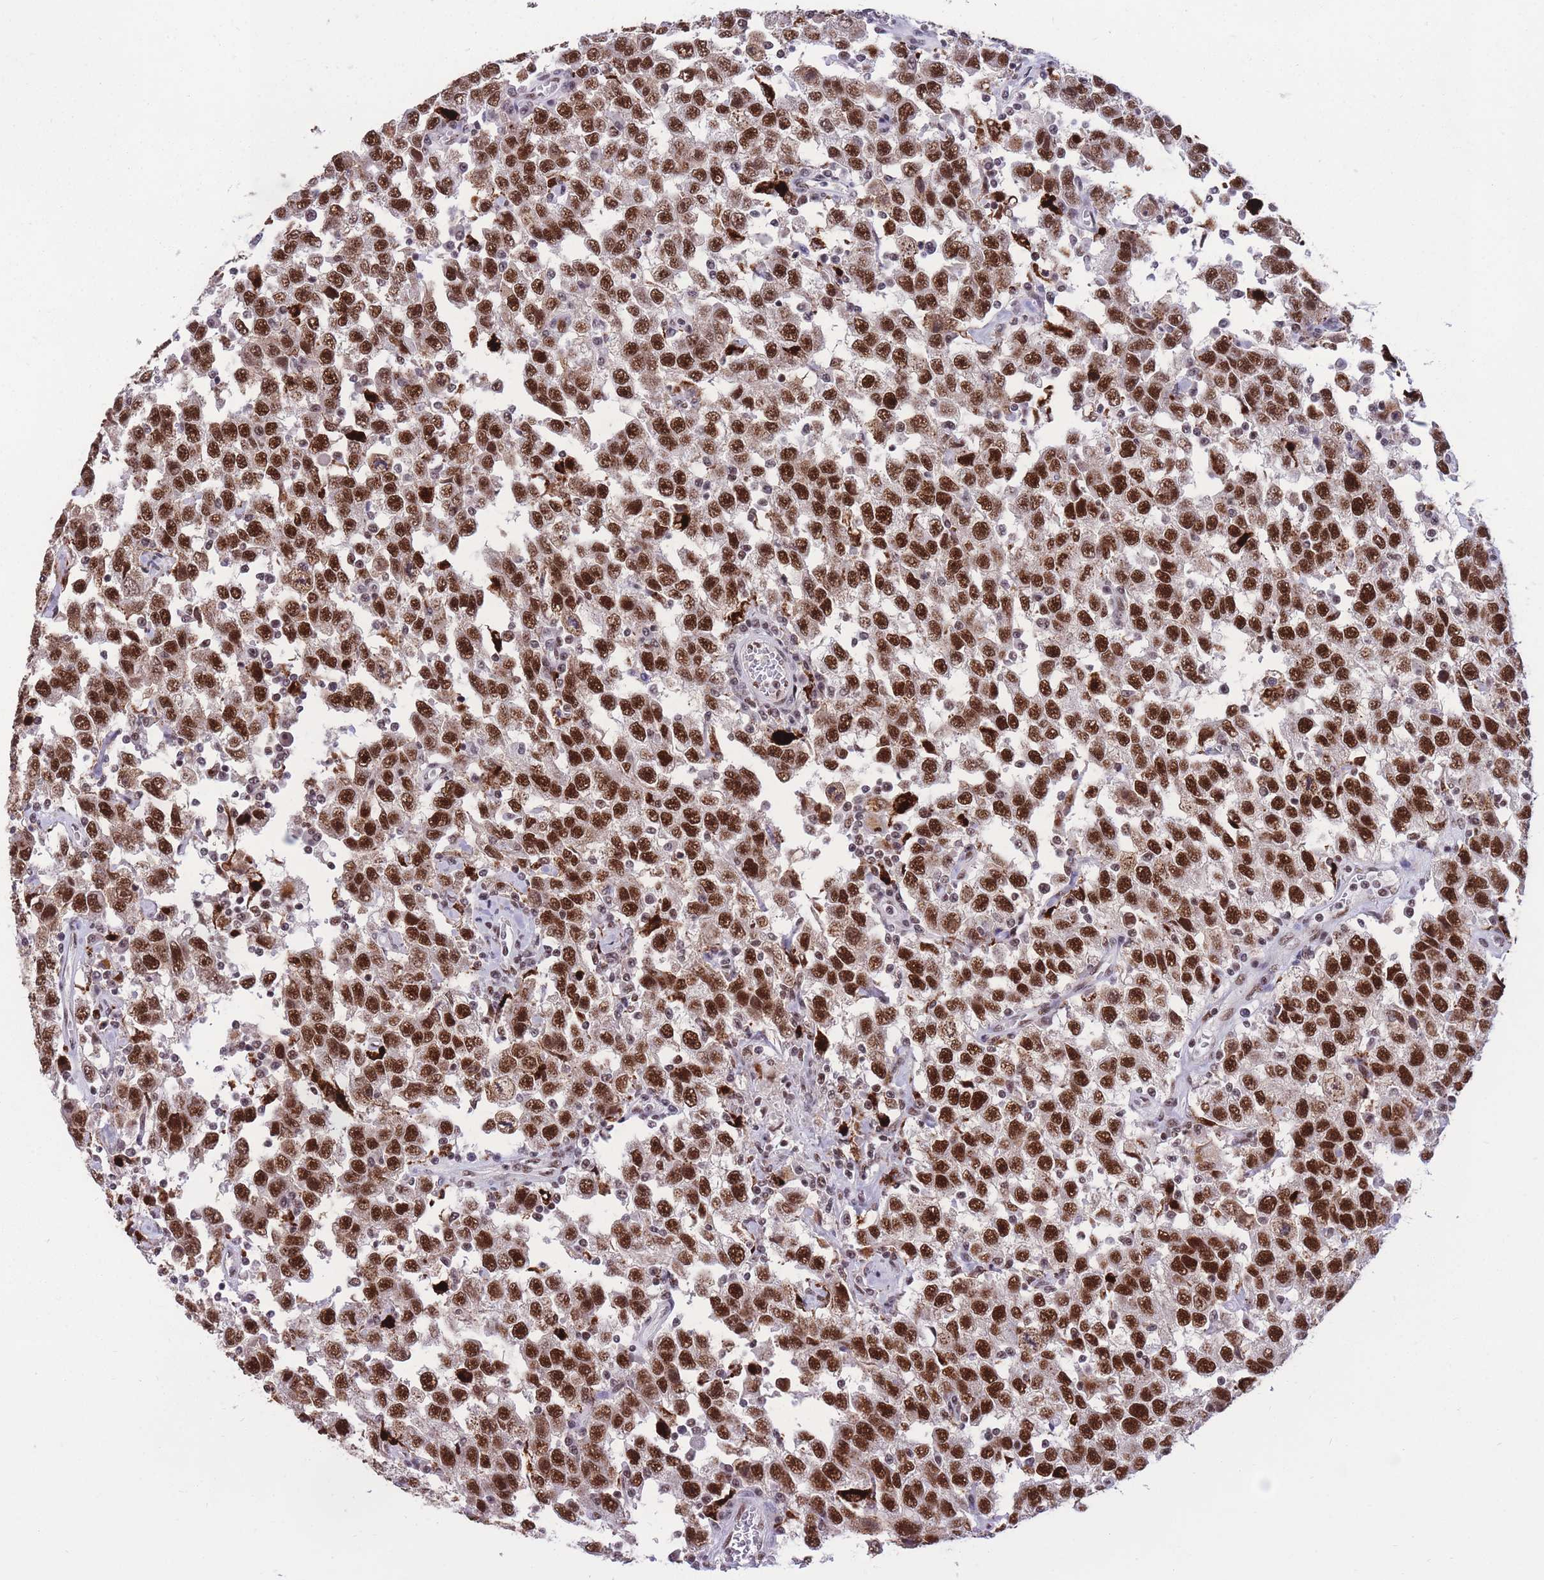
{"staining": {"intensity": "strong", "quantity": ">75%", "location": "cytoplasmic/membranous,nuclear"}, "tissue": "testis cancer", "cell_type": "Tumor cells", "image_type": "cancer", "snomed": [{"axis": "morphology", "description": "Seminoma, NOS"}, {"axis": "topography", "description": "Testis"}], "caption": "Testis cancer stained for a protein demonstrates strong cytoplasmic/membranous and nuclear positivity in tumor cells. Nuclei are stained in blue.", "gene": "PRPF19", "patient": {"sex": "male", "age": 41}}